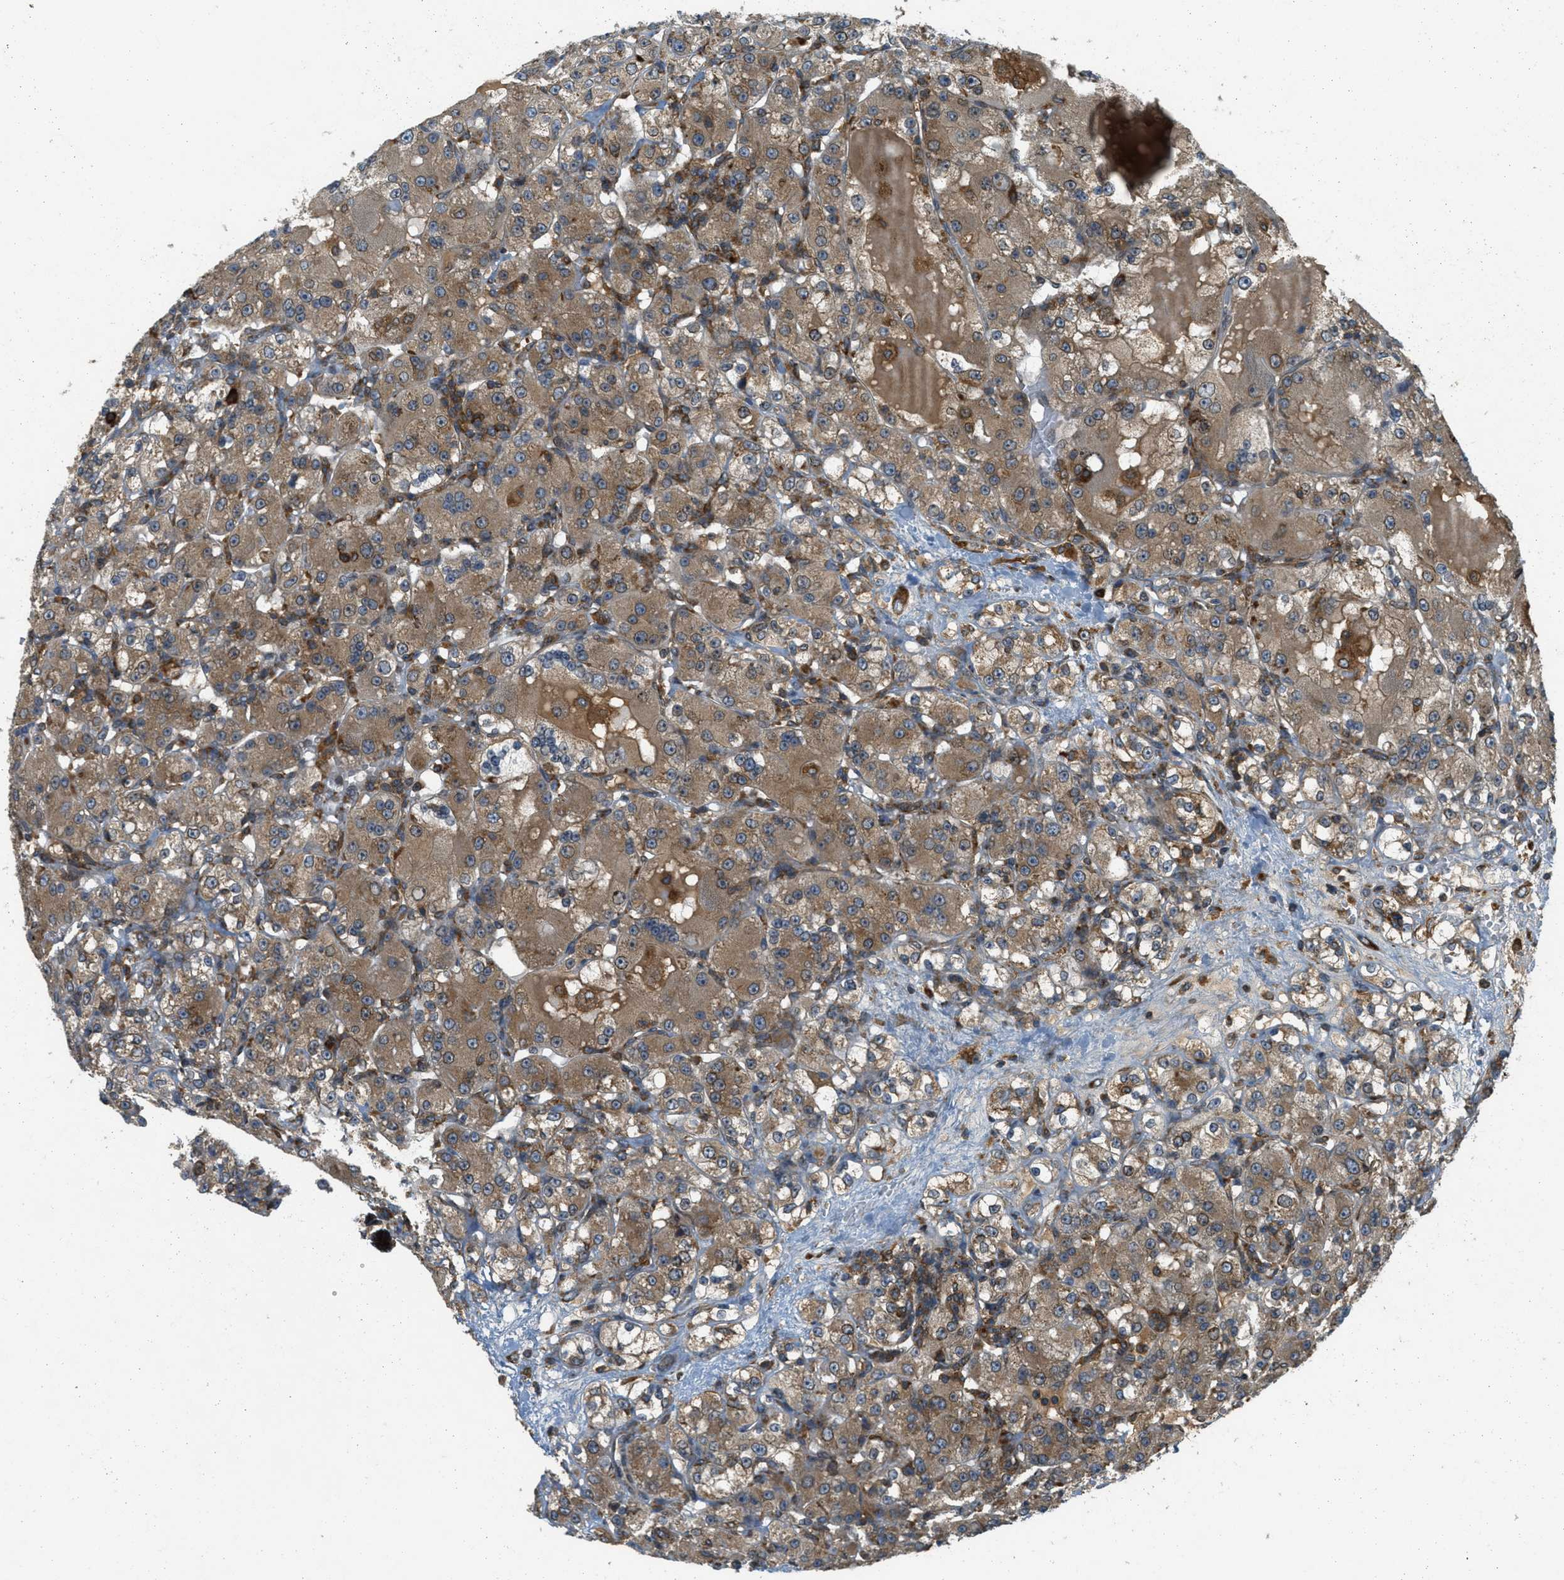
{"staining": {"intensity": "moderate", "quantity": ">75%", "location": "cytoplasmic/membranous"}, "tissue": "renal cancer", "cell_type": "Tumor cells", "image_type": "cancer", "snomed": [{"axis": "morphology", "description": "Normal tissue, NOS"}, {"axis": "morphology", "description": "Adenocarcinoma, NOS"}, {"axis": "topography", "description": "Kidney"}], "caption": "Protein expression analysis of renal cancer (adenocarcinoma) exhibits moderate cytoplasmic/membranous expression in about >75% of tumor cells.", "gene": "PCDH18", "patient": {"sex": "male", "age": 61}}